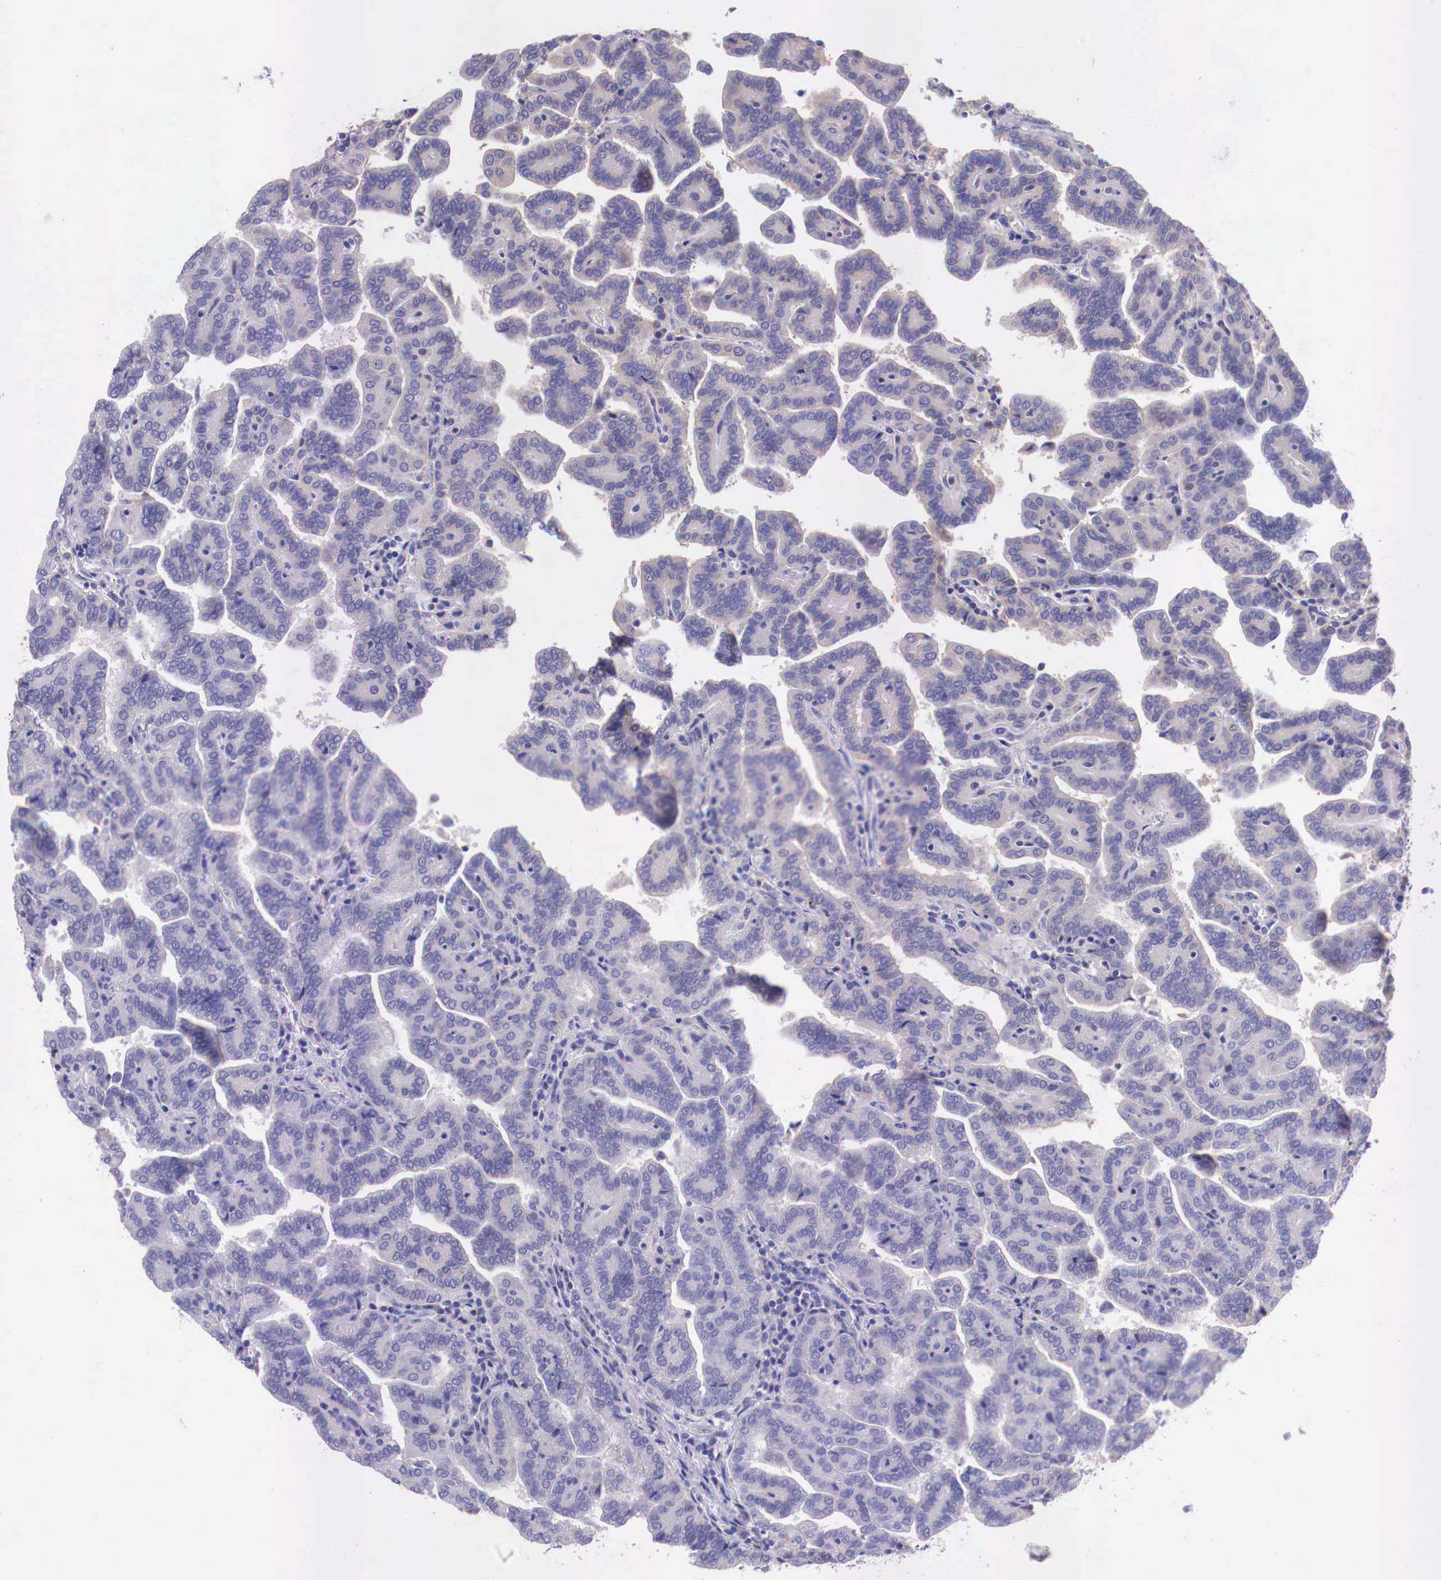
{"staining": {"intensity": "negative", "quantity": "none", "location": "none"}, "tissue": "renal cancer", "cell_type": "Tumor cells", "image_type": "cancer", "snomed": [{"axis": "morphology", "description": "Adenocarcinoma, NOS"}, {"axis": "topography", "description": "Kidney"}], "caption": "IHC of human renal cancer (adenocarcinoma) demonstrates no staining in tumor cells.", "gene": "GRIPAP1", "patient": {"sex": "male", "age": 61}}